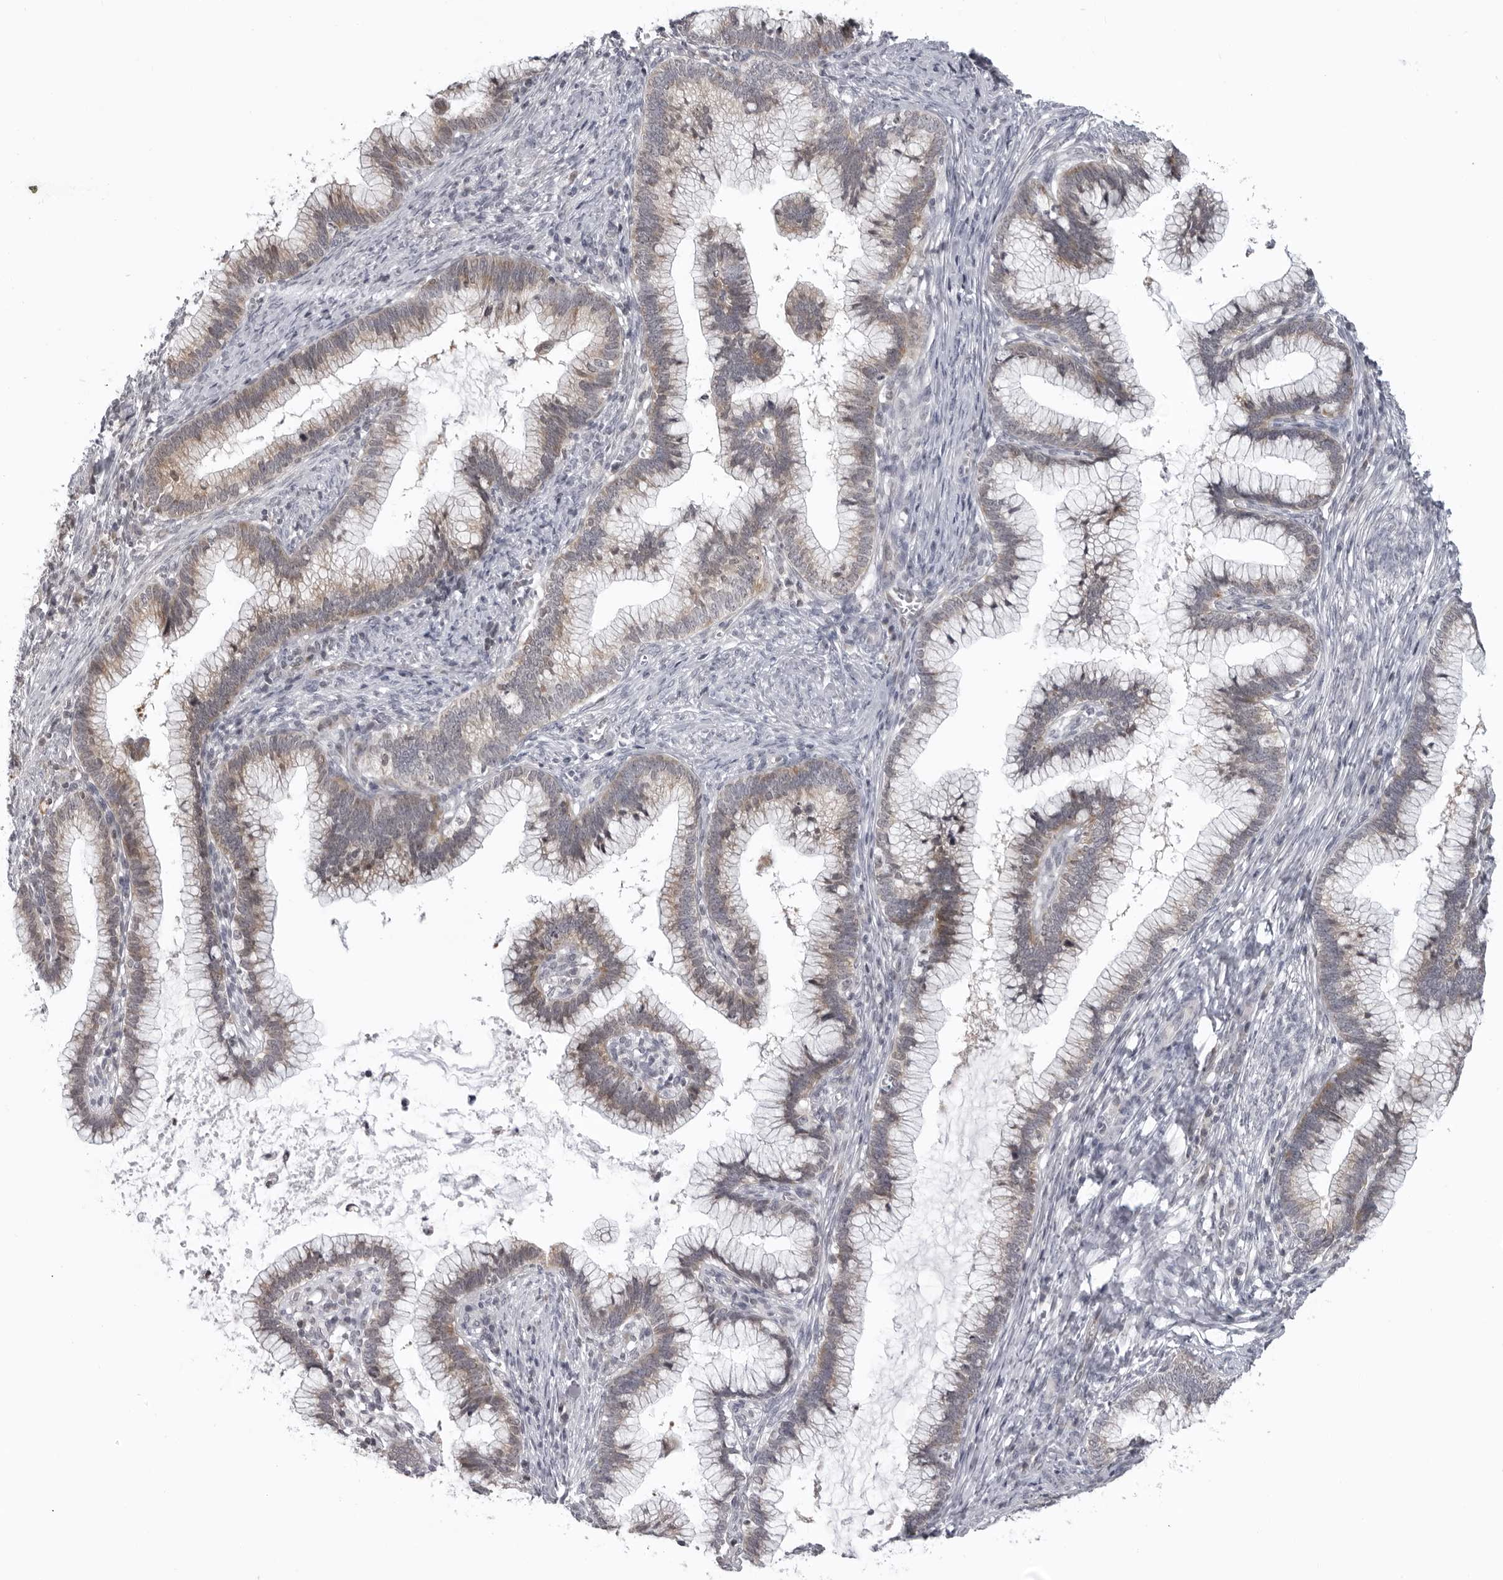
{"staining": {"intensity": "weak", "quantity": "25%-75%", "location": "cytoplasmic/membranous"}, "tissue": "cervical cancer", "cell_type": "Tumor cells", "image_type": "cancer", "snomed": [{"axis": "morphology", "description": "Adenocarcinoma, NOS"}, {"axis": "topography", "description": "Cervix"}], "caption": "Immunohistochemical staining of human cervical cancer (adenocarcinoma) displays weak cytoplasmic/membranous protein expression in about 25%-75% of tumor cells. (Brightfield microscopy of DAB IHC at high magnification).", "gene": "MRPS15", "patient": {"sex": "female", "age": 36}}